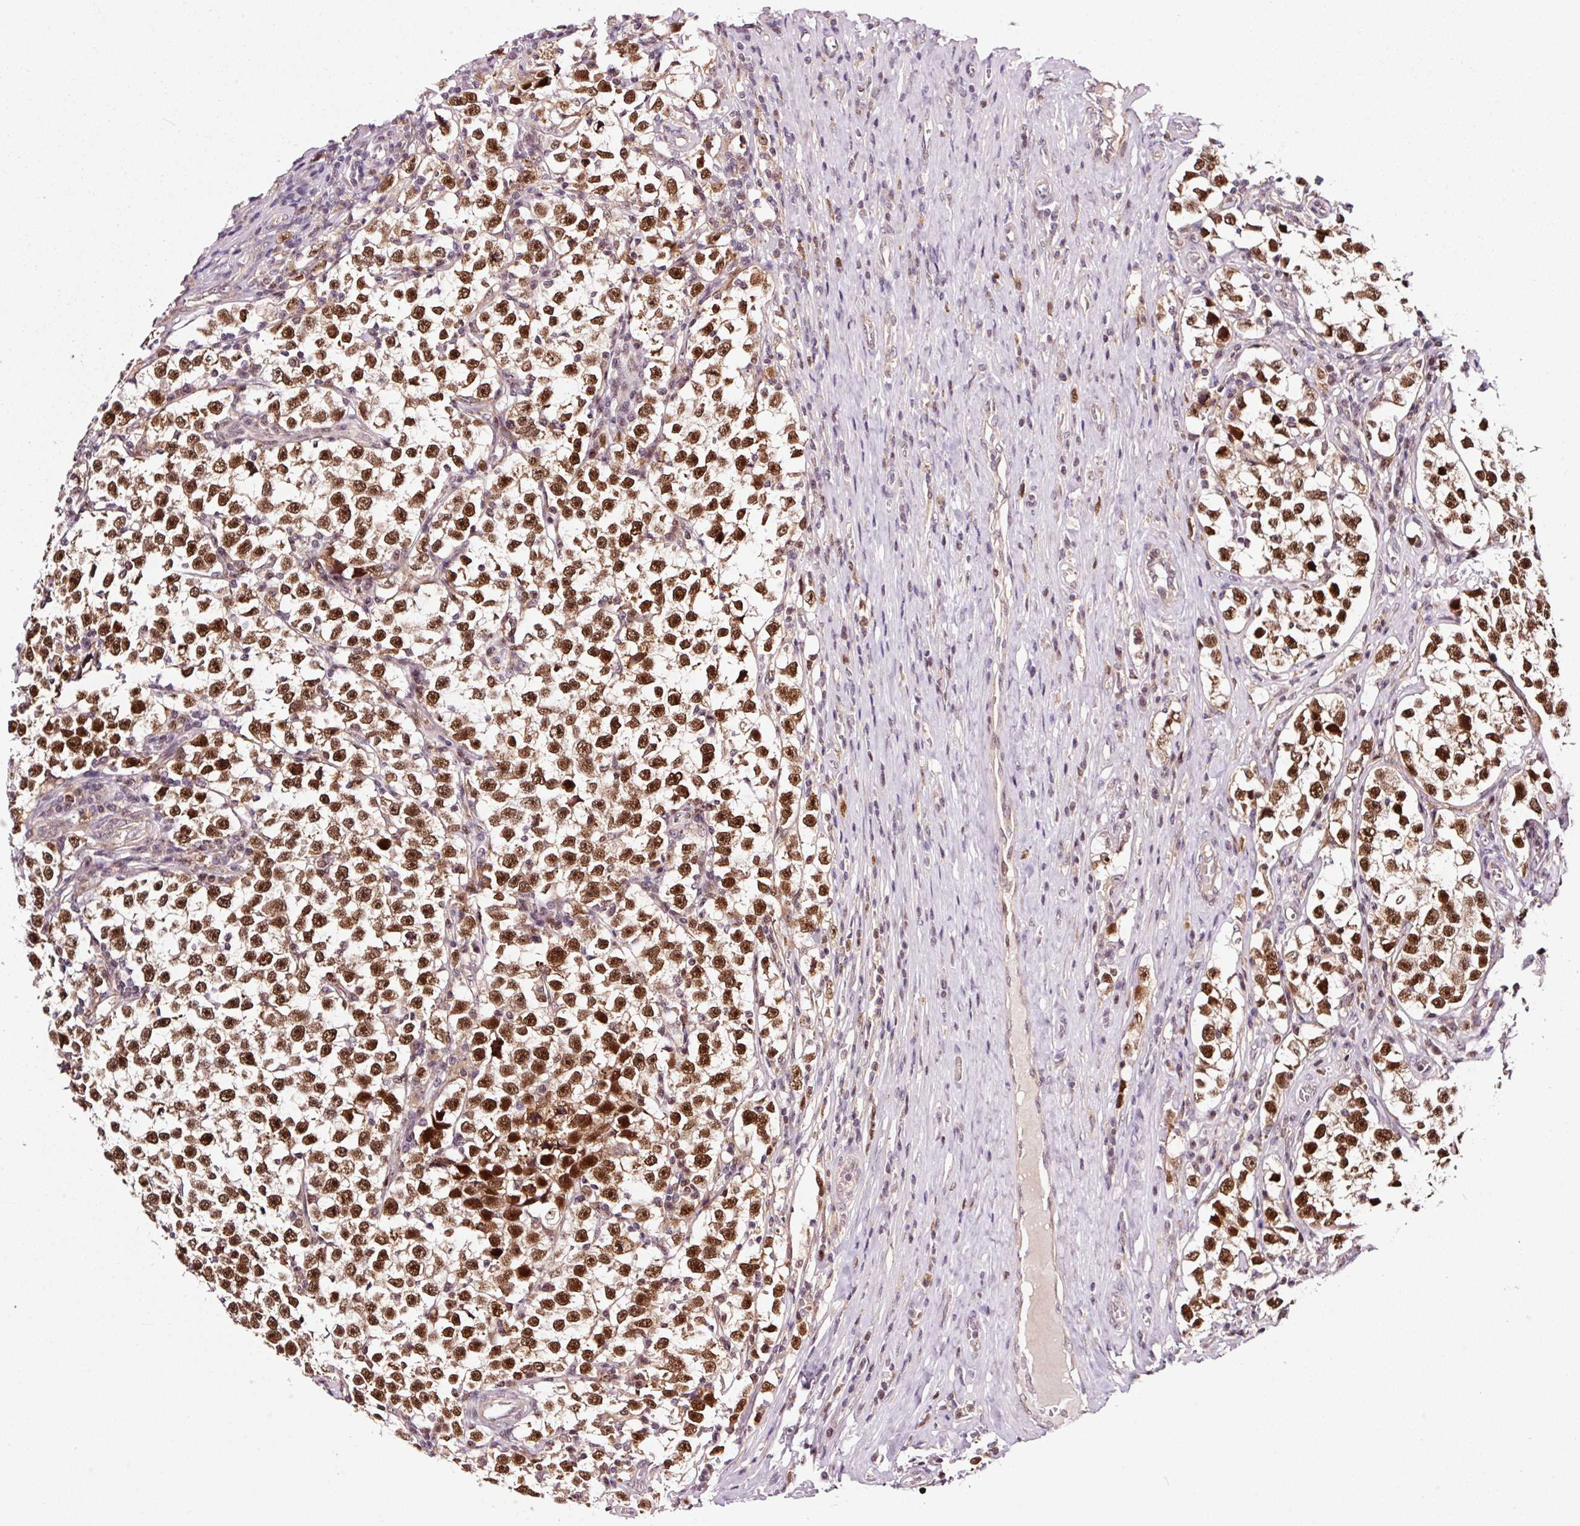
{"staining": {"intensity": "strong", "quantity": ">75%", "location": "nuclear"}, "tissue": "testis cancer", "cell_type": "Tumor cells", "image_type": "cancer", "snomed": [{"axis": "morphology", "description": "Normal tissue, NOS"}, {"axis": "morphology", "description": "Seminoma, NOS"}, {"axis": "topography", "description": "Testis"}], "caption": "Protein staining of testis seminoma tissue shows strong nuclear expression in about >75% of tumor cells.", "gene": "RFC4", "patient": {"sex": "male", "age": 43}}